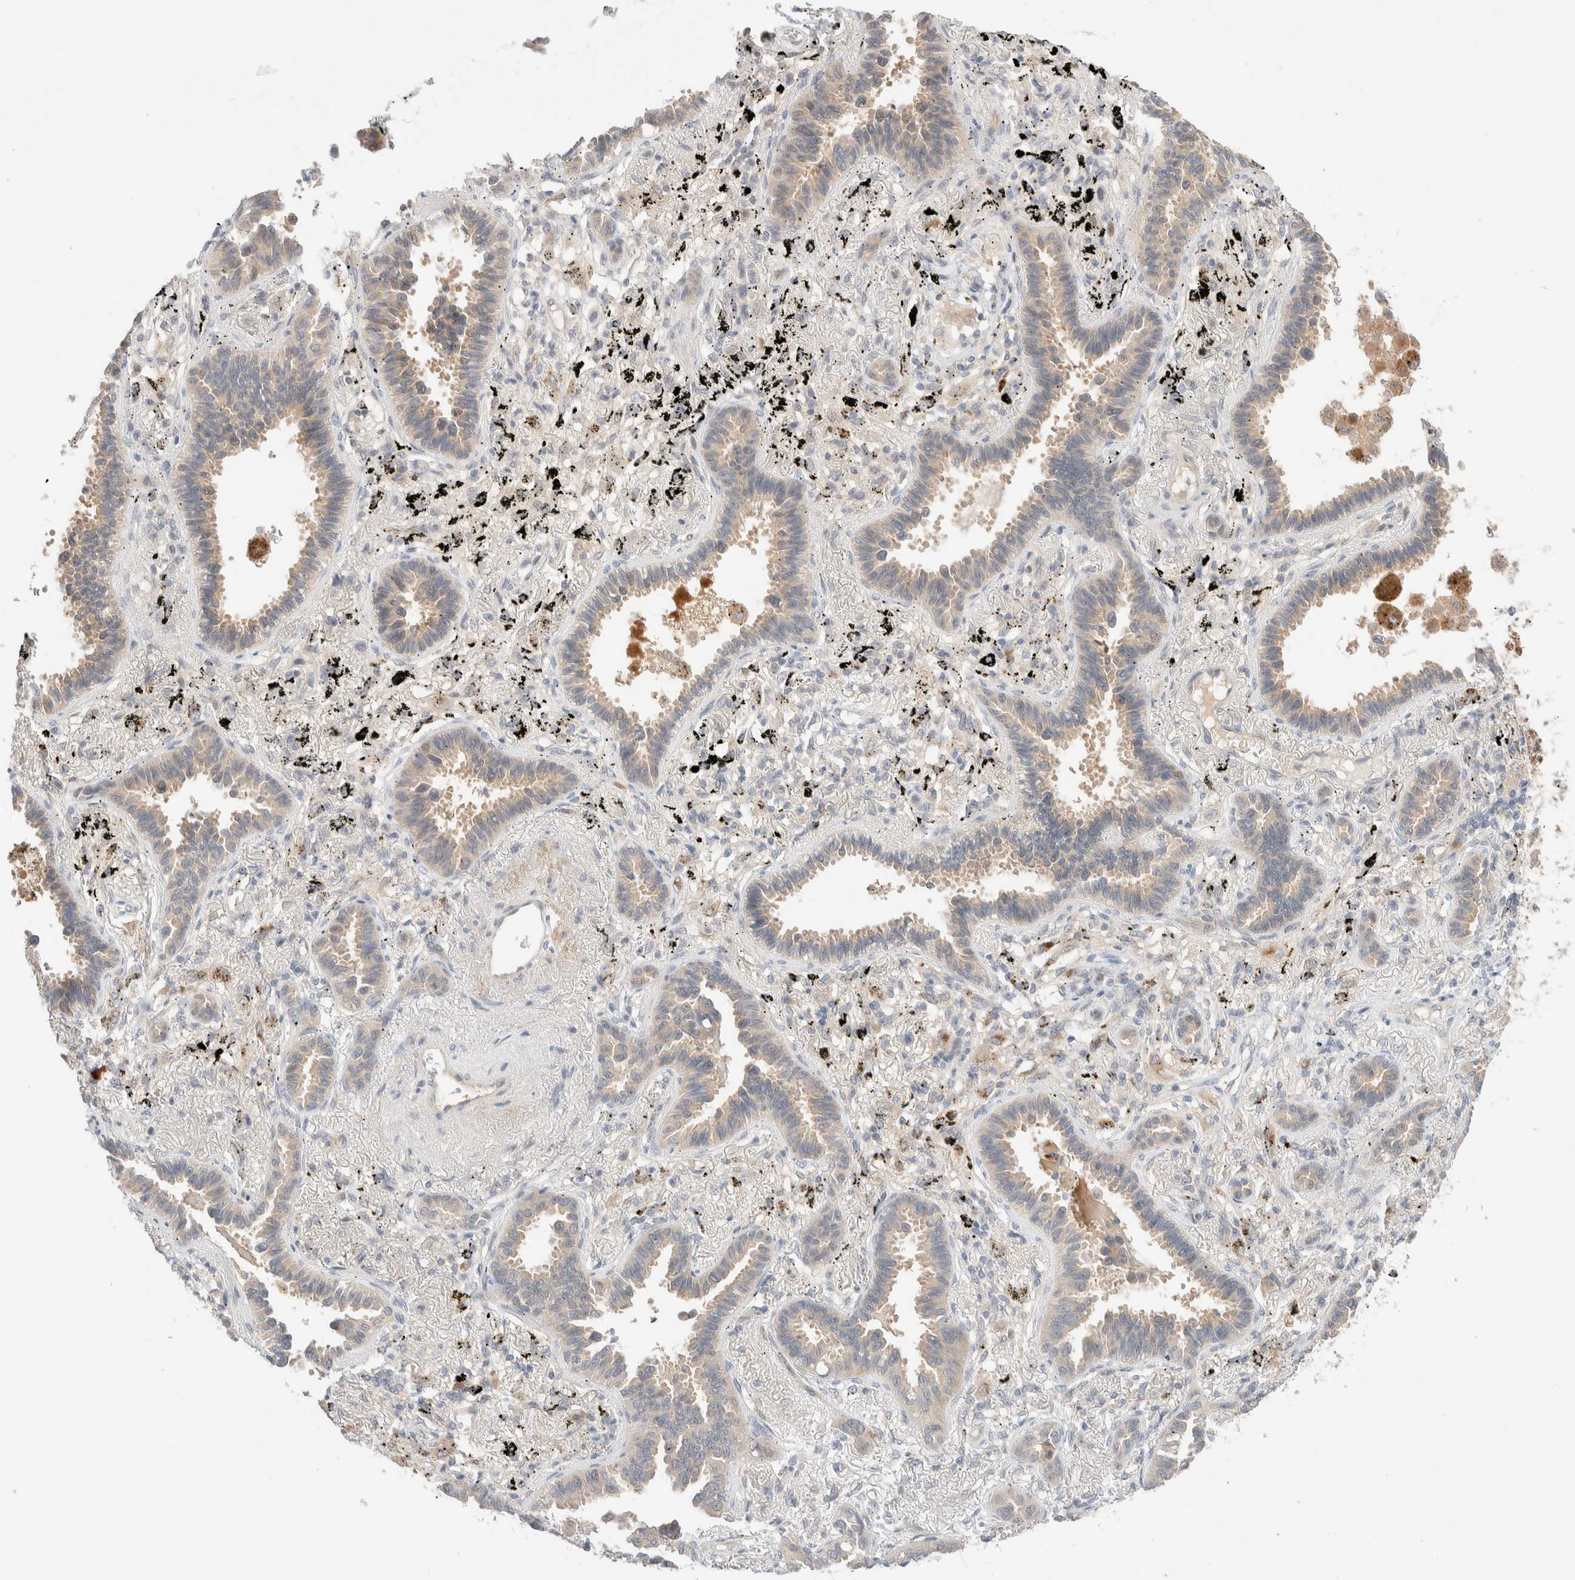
{"staining": {"intensity": "weak", "quantity": "<25%", "location": "cytoplasmic/membranous"}, "tissue": "lung cancer", "cell_type": "Tumor cells", "image_type": "cancer", "snomed": [{"axis": "morphology", "description": "Adenocarcinoma, NOS"}, {"axis": "topography", "description": "Lung"}], "caption": "Immunohistochemical staining of lung cancer demonstrates no significant positivity in tumor cells.", "gene": "CHKA", "patient": {"sex": "male", "age": 59}}